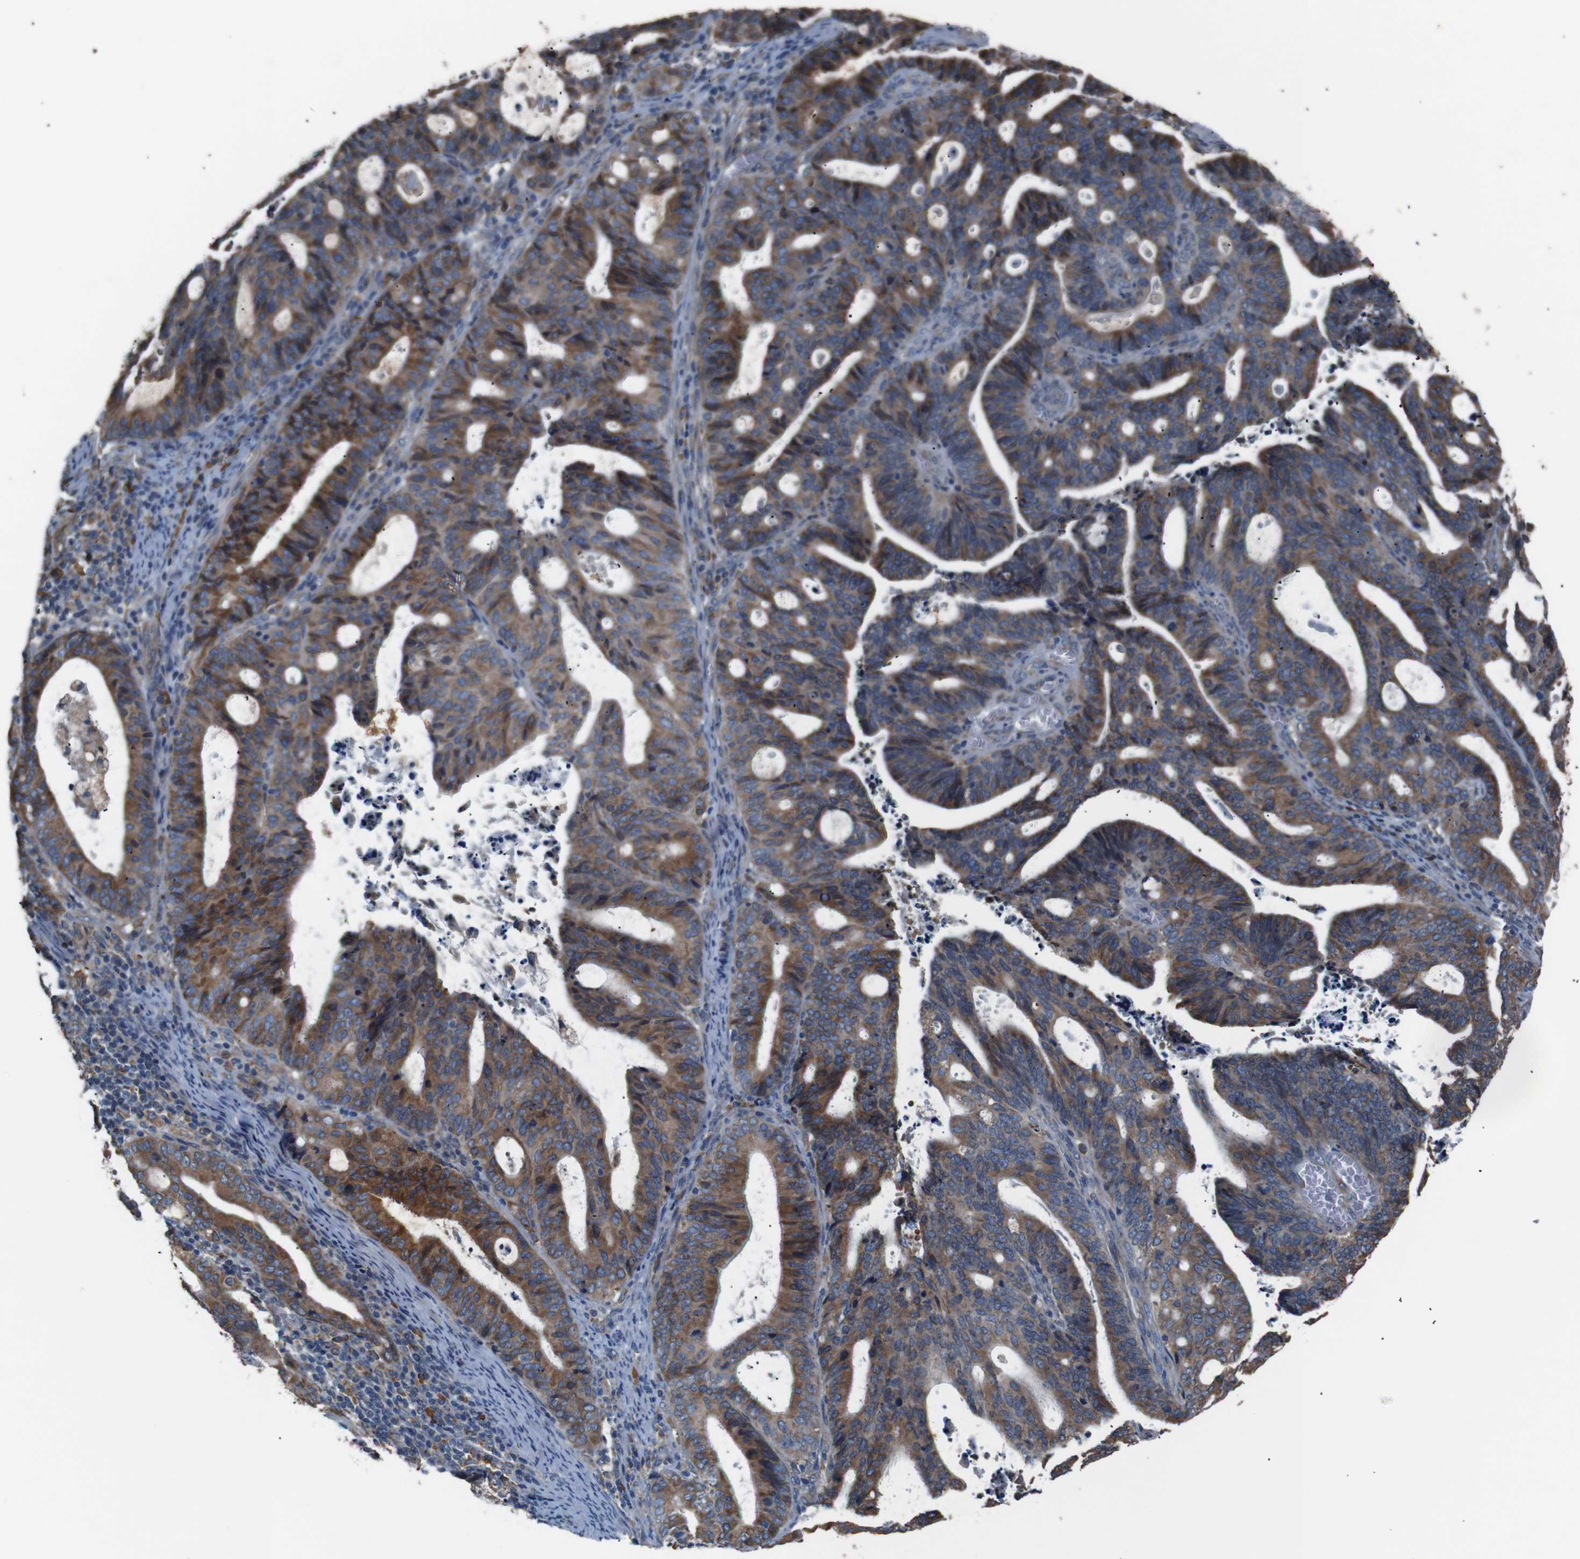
{"staining": {"intensity": "moderate", "quantity": ">75%", "location": "cytoplasmic/membranous"}, "tissue": "endometrial cancer", "cell_type": "Tumor cells", "image_type": "cancer", "snomed": [{"axis": "morphology", "description": "Adenocarcinoma, NOS"}, {"axis": "topography", "description": "Uterus"}], "caption": "Human adenocarcinoma (endometrial) stained with a brown dye demonstrates moderate cytoplasmic/membranous positive expression in about >75% of tumor cells.", "gene": "SIGMAR1", "patient": {"sex": "female", "age": 83}}